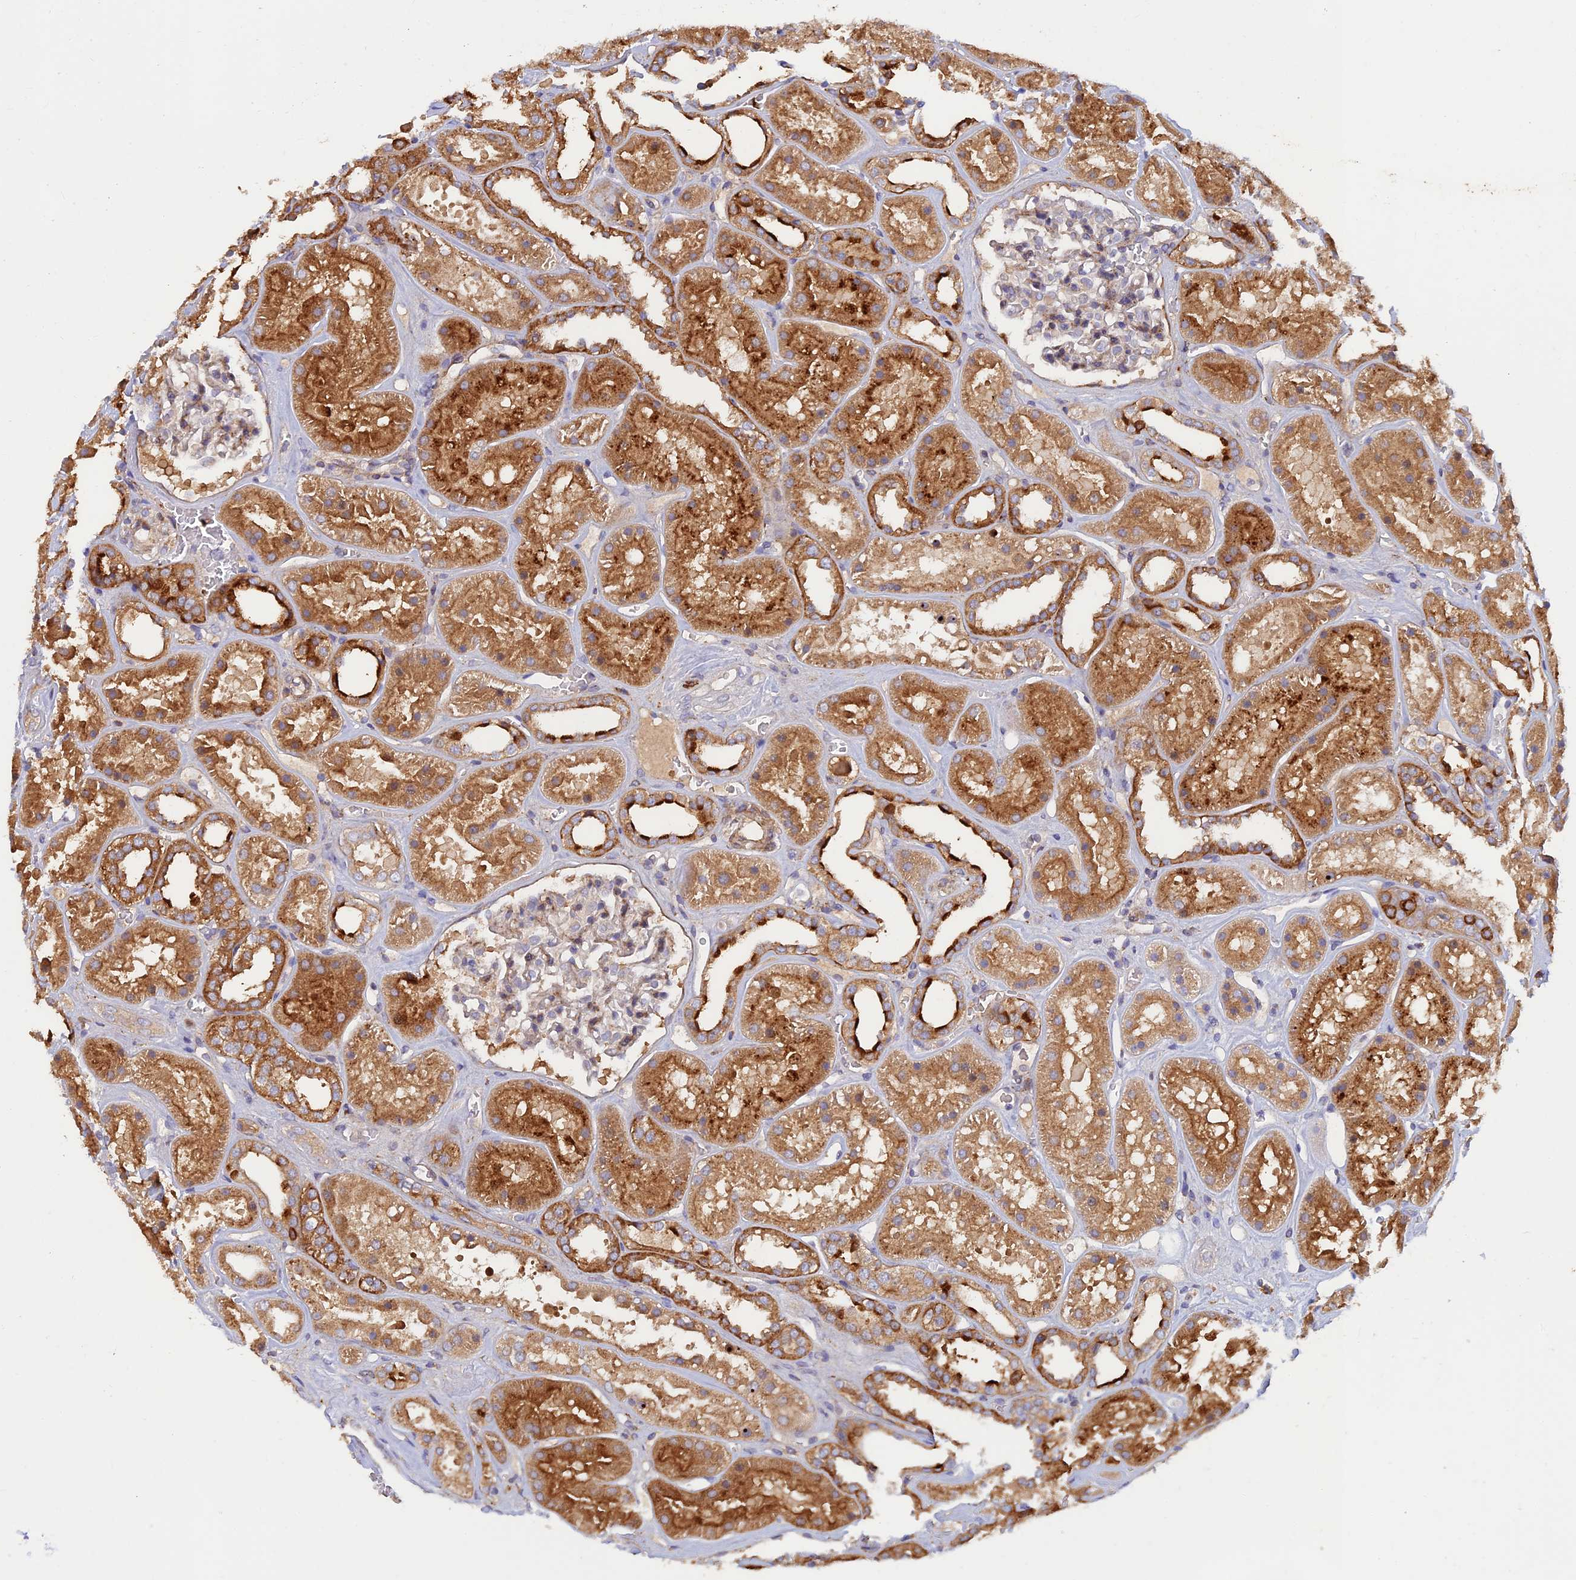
{"staining": {"intensity": "weak", "quantity": "<25%", "location": "cytoplasmic/membranous"}, "tissue": "kidney", "cell_type": "Cells in glomeruli", "image_type": "normal", "snomed": [{"axis": "morphology", "description": "Normal tissue, NOS"}, {"axis": "topography", "description": "Kidney"}], "caption": "The immunohistochemistry image has no significant positivity in cells in glomeruli of kidney.", "gene": "GMCL1", "patient": {"sex": "female", "age": 41}}